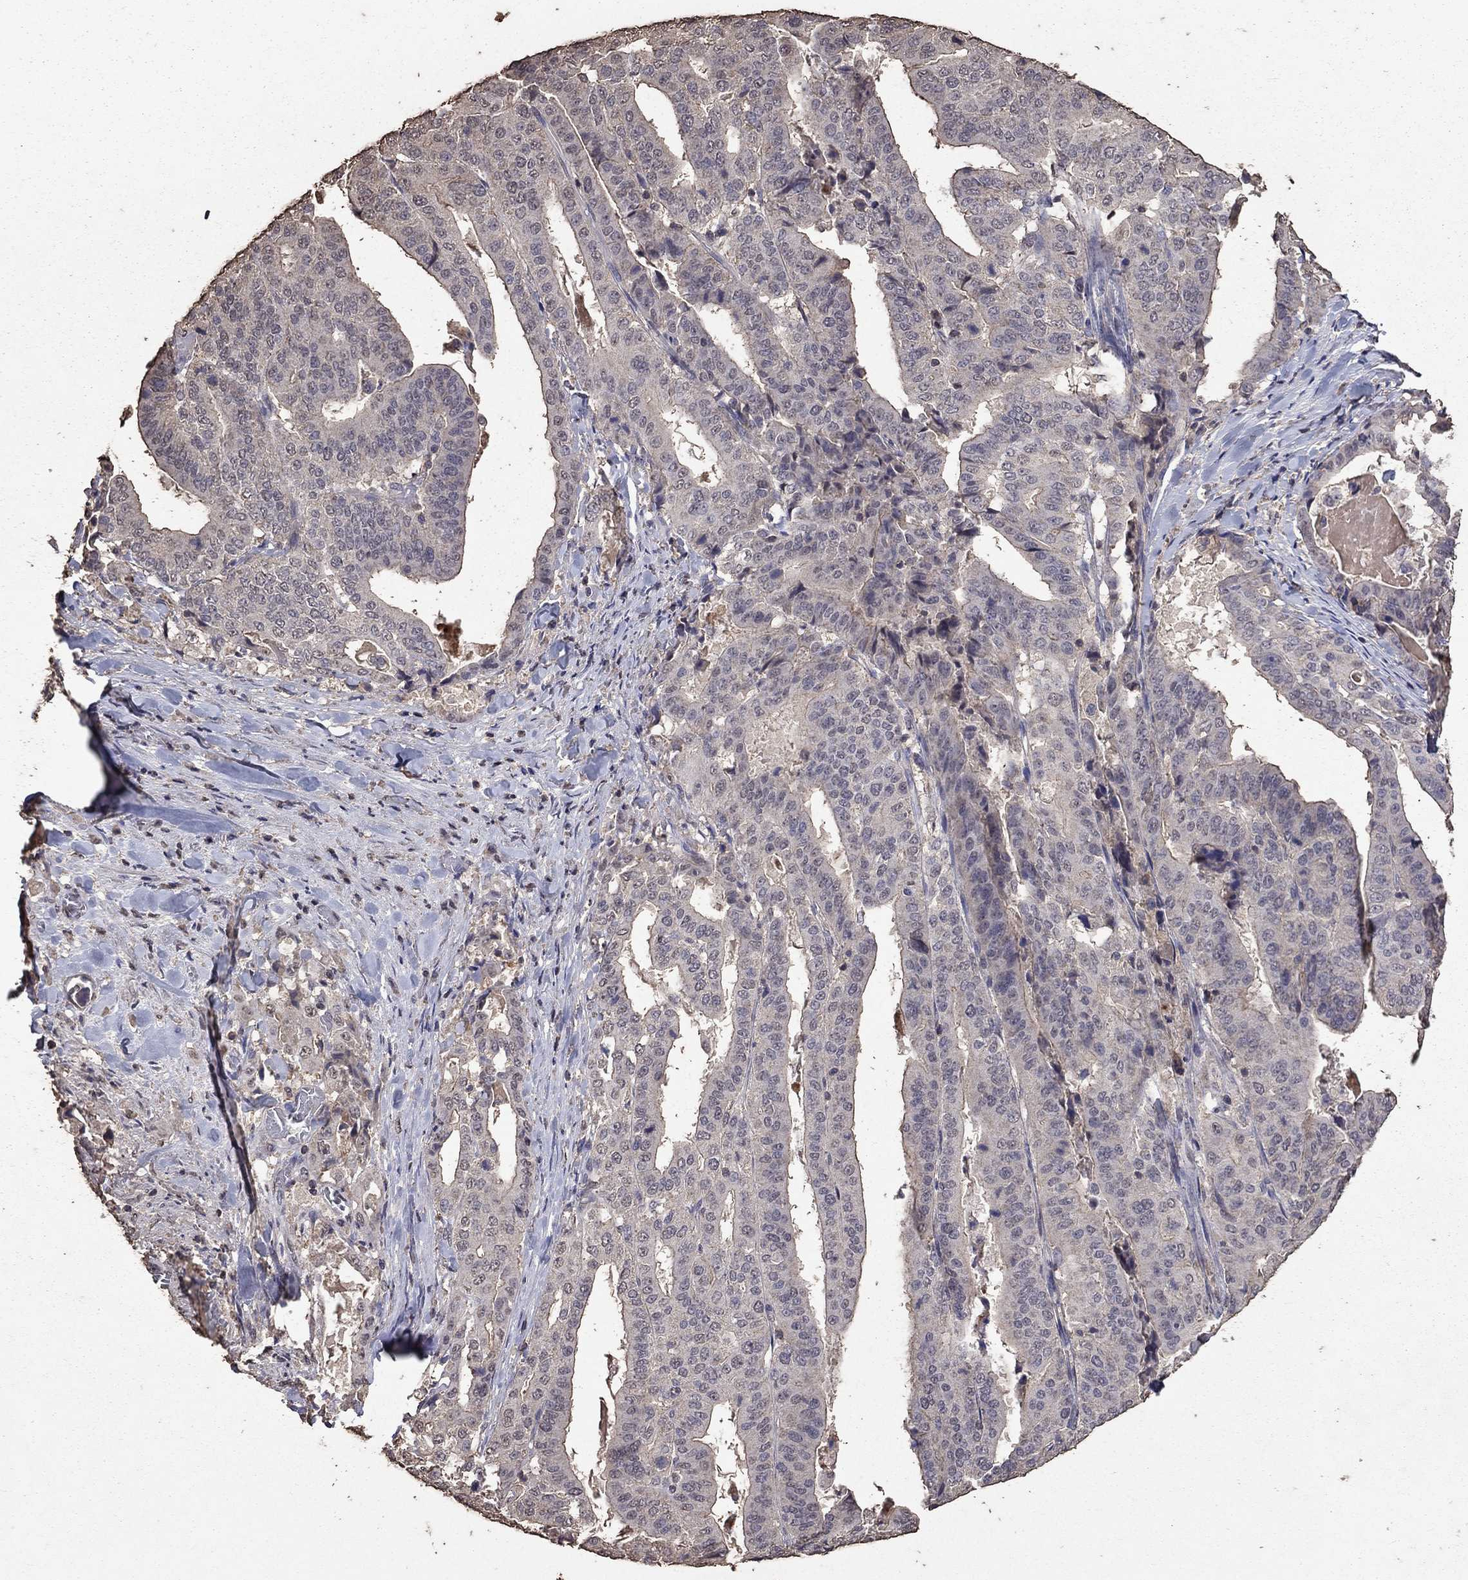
{"staining": {"intensity": "negative", "quantity": "none", "location": "none"}, "tissue": "stomach cancer", "cell_type": "Tumor cells", "image_type": "cancer", "snomed": [{"axis": "morphology", "description": "Adenocarcinoma, NOS"}, {"axis": "topography", "description": "Stomach"}], "caption": "Adenocarcinoma (stomach) stained for a protein using IHC exhibits no expression tumor cells.", "gene": "SERPINA5", "patient": {"sex": "male", "age": 48}}